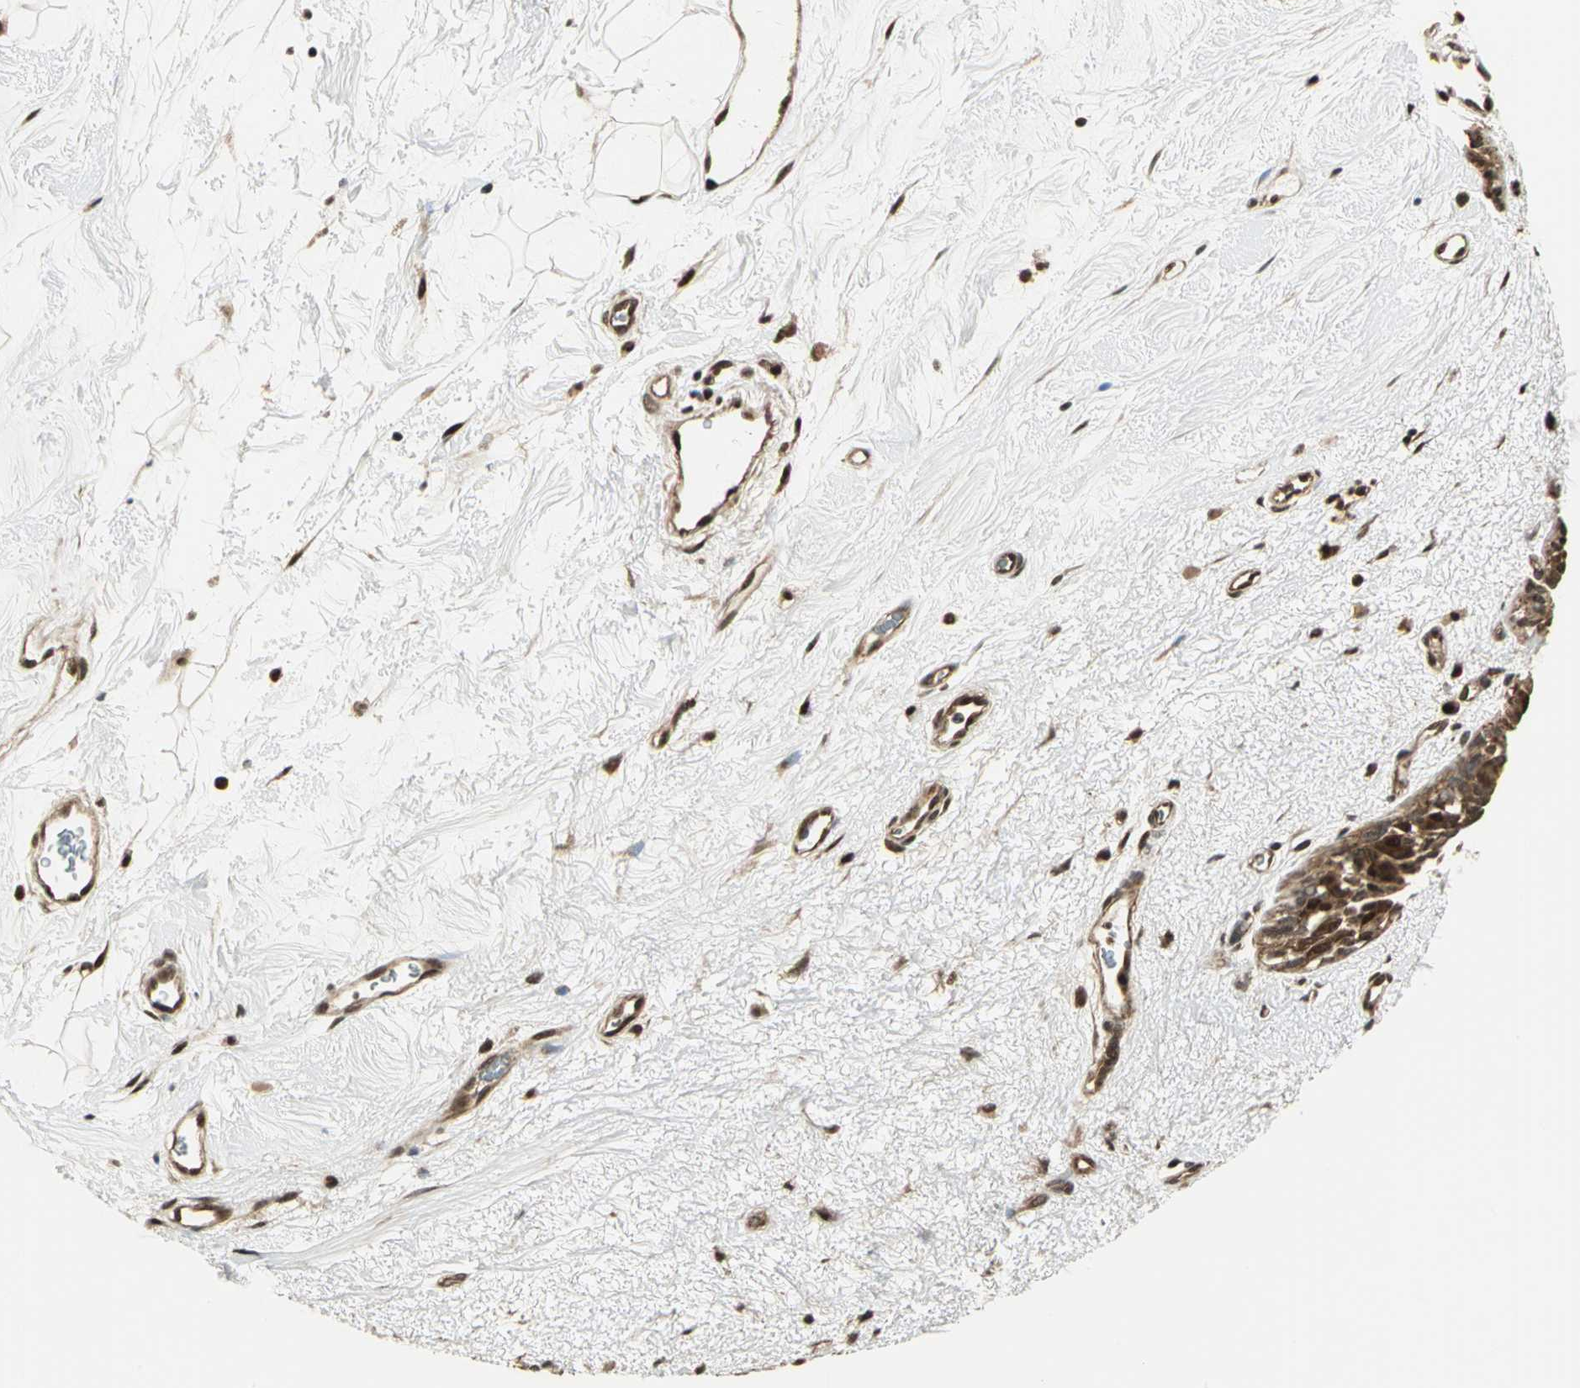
{"staining": {"intensity": "strong", "quantity": ">75%", "location": "cytoplasmic/membranous,nuclear"}, "tissue": "breast cancer", "cell_type": "Tumor cells", "image_type": "cancer", "snomed": [{"axis": "morphology", "description": "Duct carcinoma"}, {"axis": "topography", "description": "Breast"}], "caption": "Strong cytoplasmic/membranous and nuclear expression is identified in approximately >75% of tumor cells in infiltrating ductal carcinoma (breast).", "gene": "PSMC3", "patient": {"sex": "female", "age": 40}}